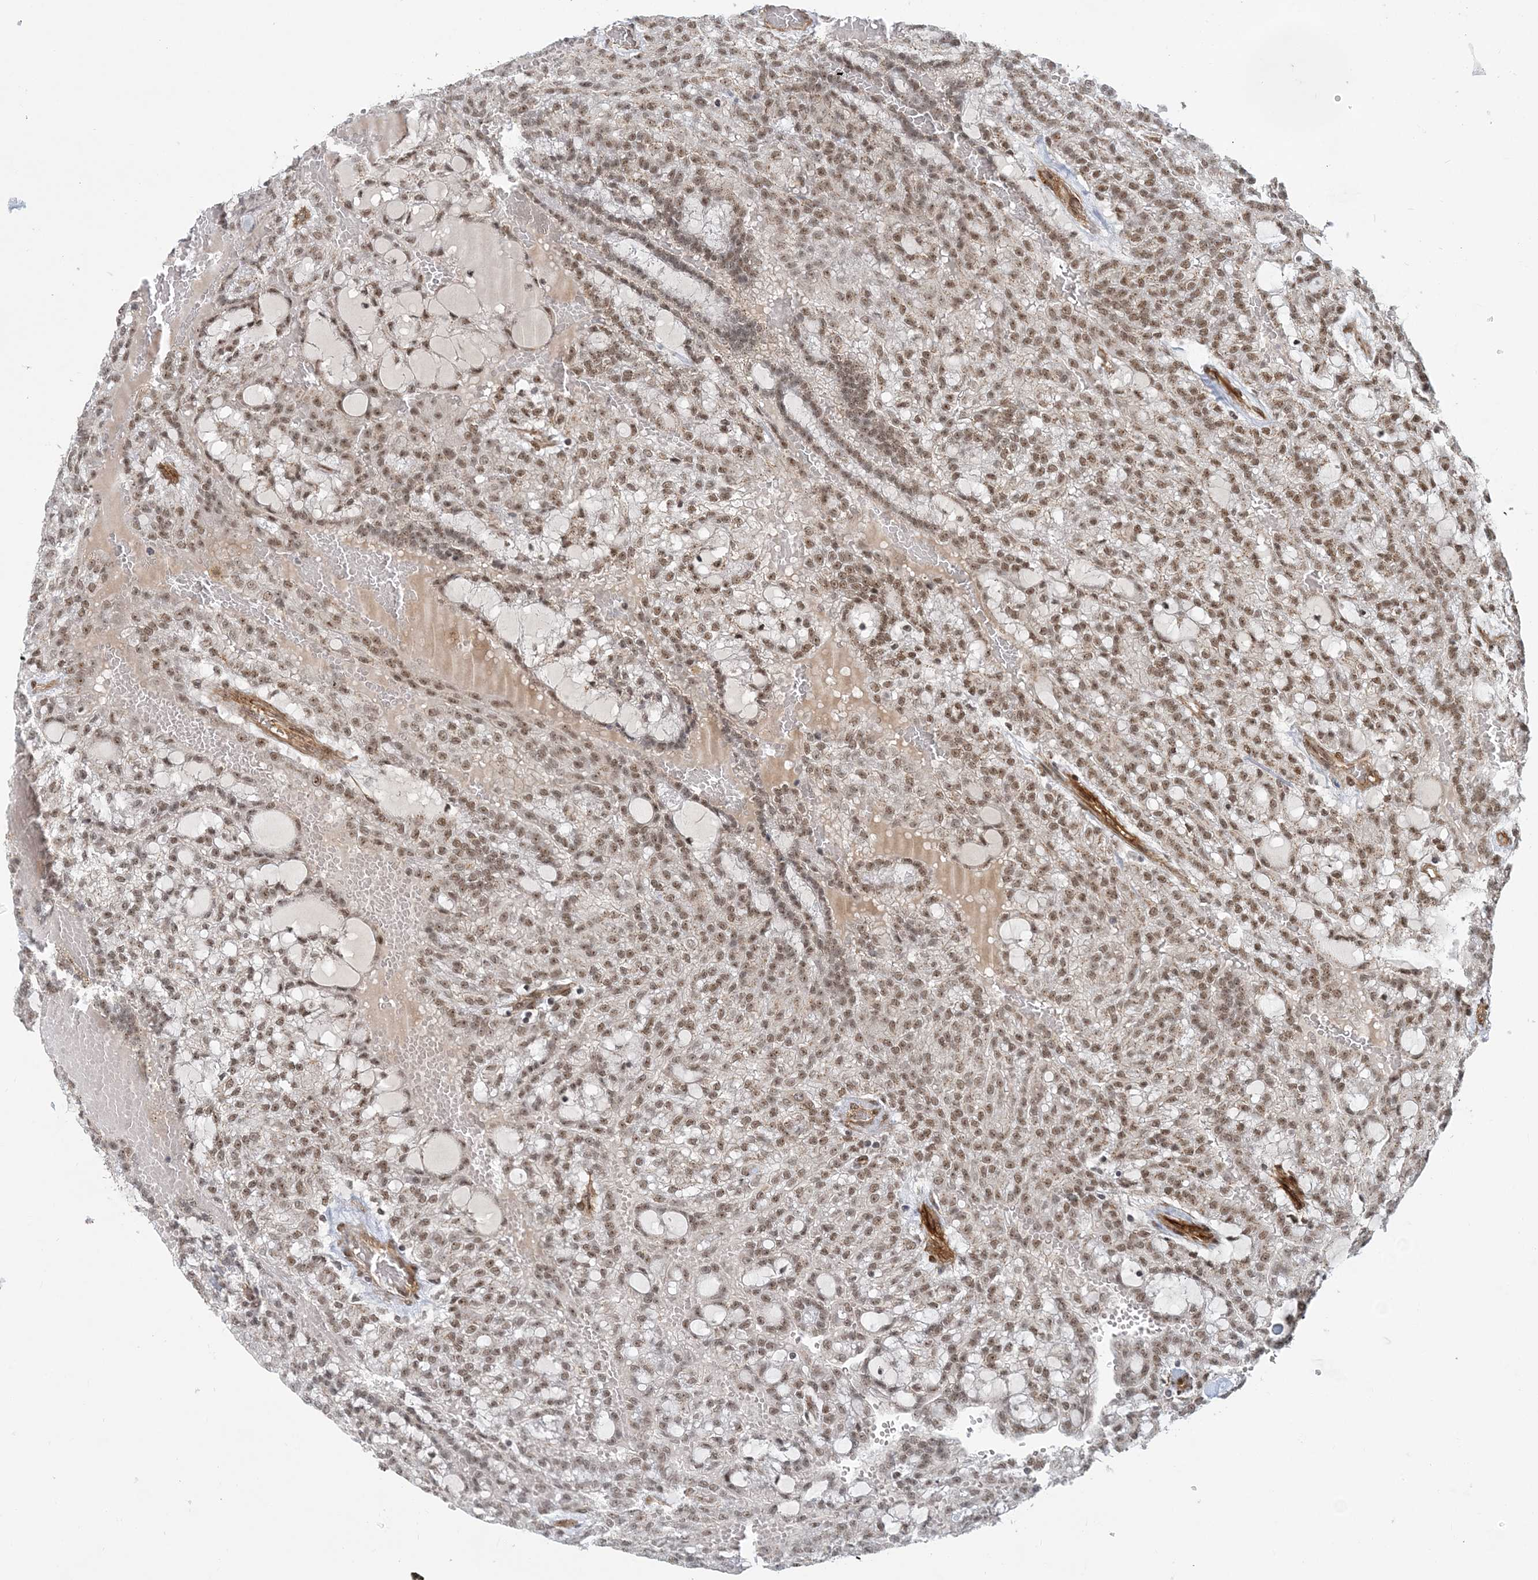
{"staining": {"intensity": "moderate", "quantity": ">75%", "location": "nuclear"}, "tissue": "renal cancer", "cell_type": "Tumor cells", "image_type": "cancer", "snomed": [{"axis": "morphology", "description": "Adenocarcinoma, NOS"}, {"axis": "topography", "description": "Kidney"}], "caption": "Adenocarcinoma (renal) tissue exhibits moderate nuclear staining in approximately >75% of tumor cells", "gene": "PLRG1", "patient": {"sex": "male", "age": 63}}